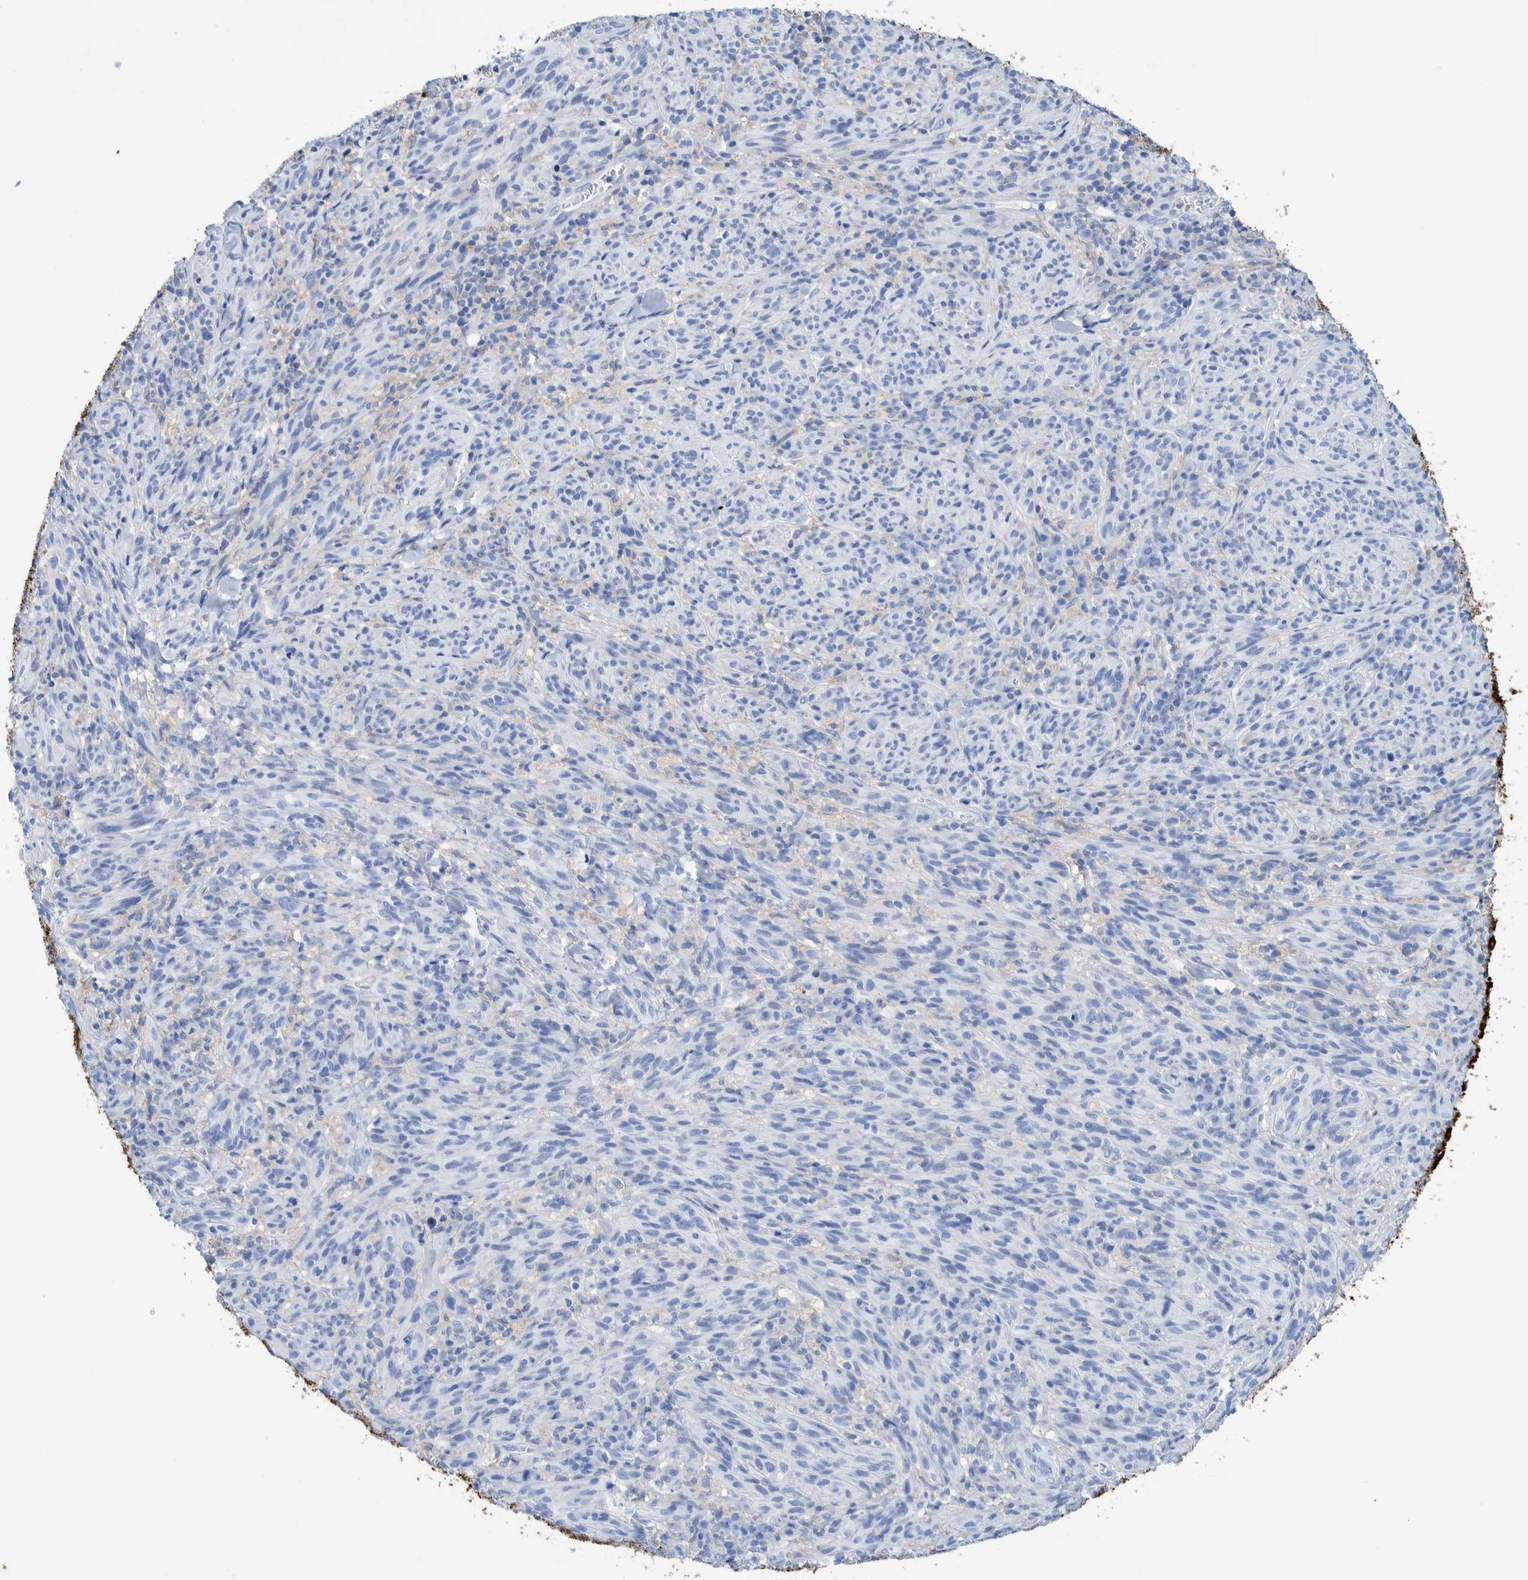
{"staining": {"intensity": "negative", "quantity": "none", "location": "none"}, "tissue": "melanoma", "cell_type": "Tumor cells", "image_type": "cancer", "snomed": [{"axis": "morphology", "description": "Malignant melanoma, NOS"}, {"axis": "topography", "description": "Skin of head"}], "caption": "An immunohistochemistry (IHC) histopathology image of melanoma is shown. There is no staining in tumor cells of melanoma.", "gene": "KRT14", "patient": {"sex": "male", "age": 96}}